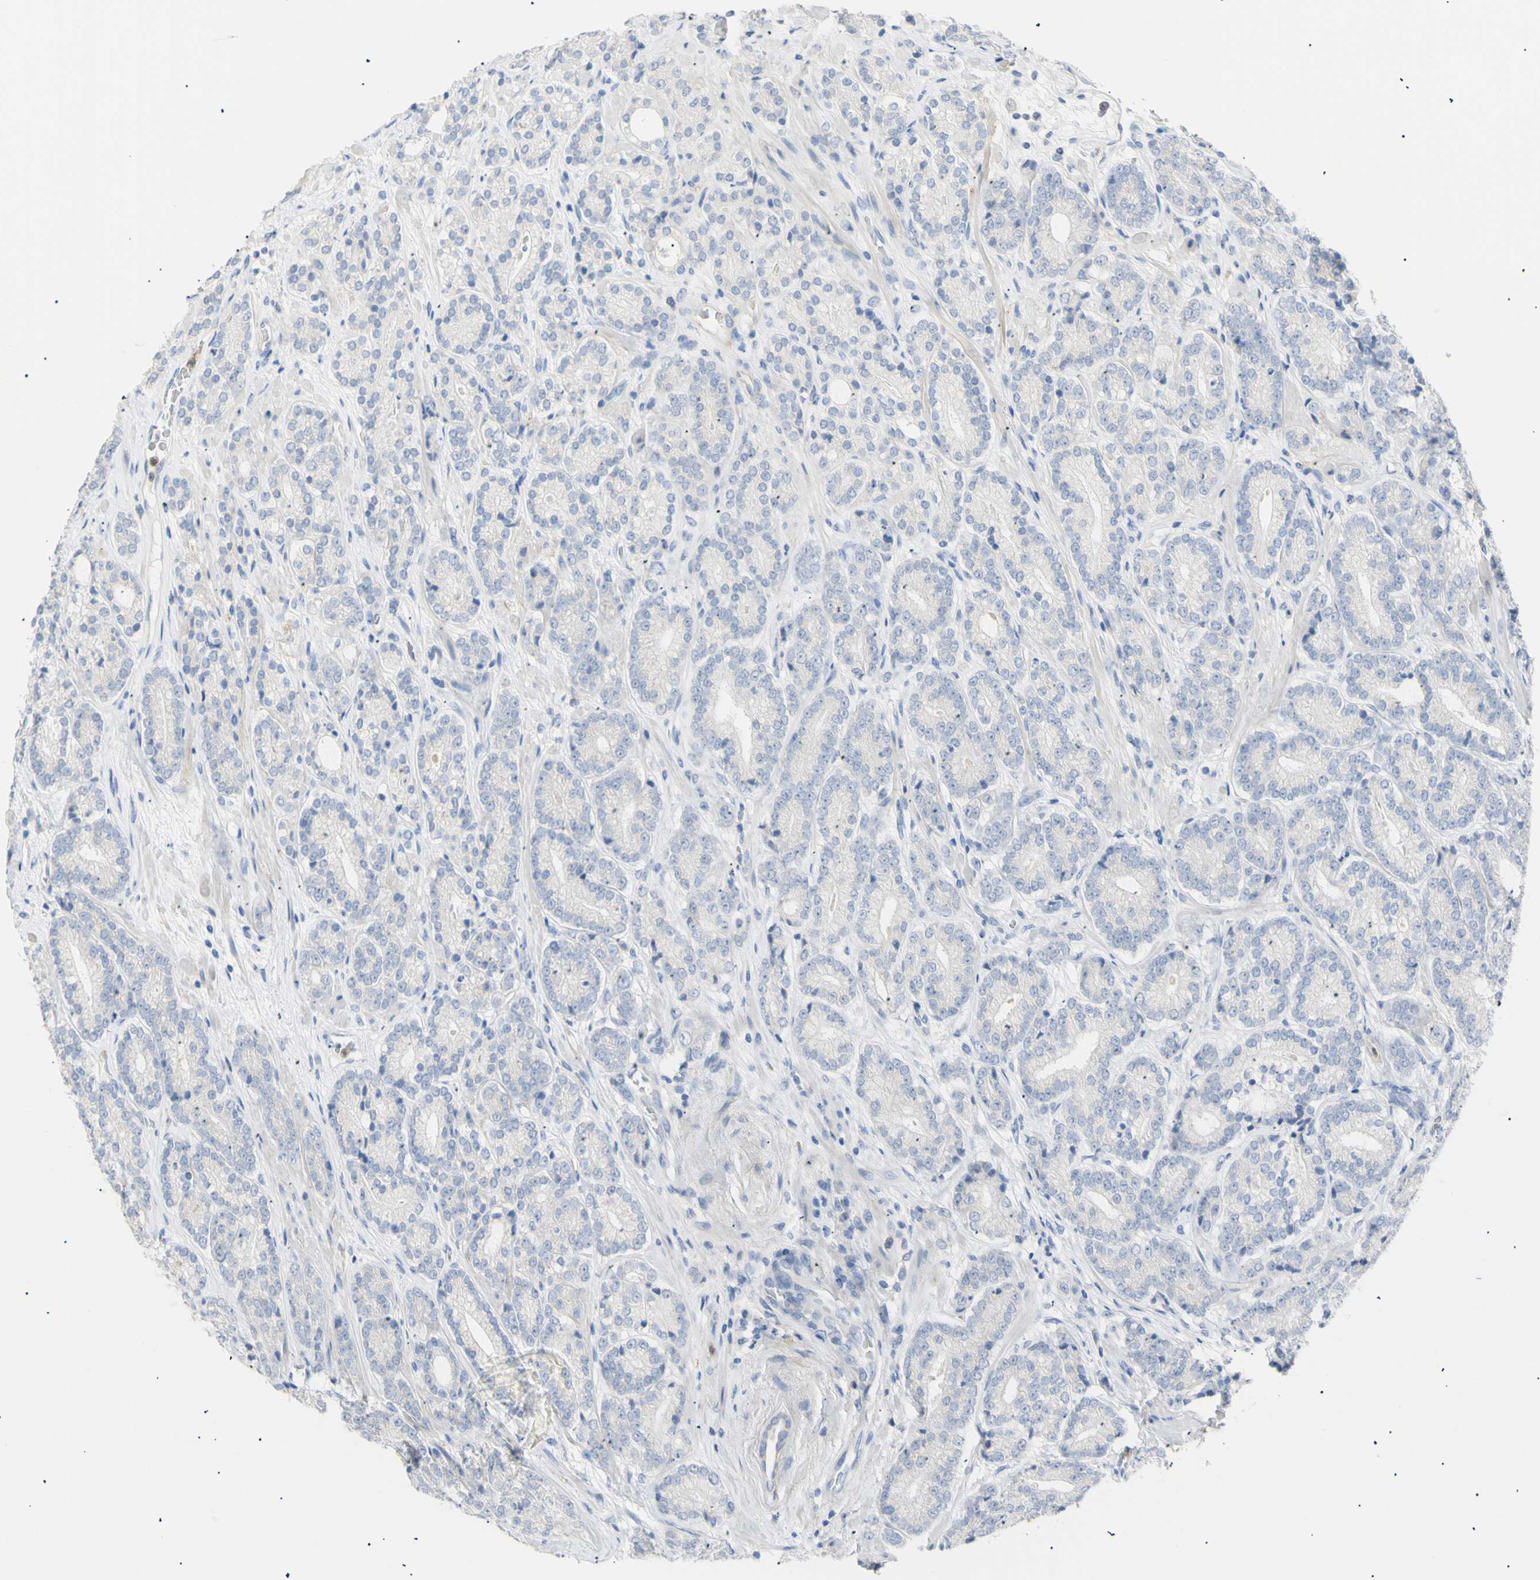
{"staining": {"intensity": "negative", "quantity": "none", "location": "none"}, "tissue": "prostate cancer", "cell_type": "Tumor cells", "image_type": "cancer", "snomed": [{"axis": "morphology", "description": "Adenocarcinoma, High grade"}, {"axis": "topography", "description": "Prostate"}], "caption": "Human prostate cancer (high-grade adenocarcinoma) stained for a protein using immunohistochemistry exhibits no staining in tumor cells.", "gene": "B4GALNT3", "patient": {"sex": "male", "age": 61}}